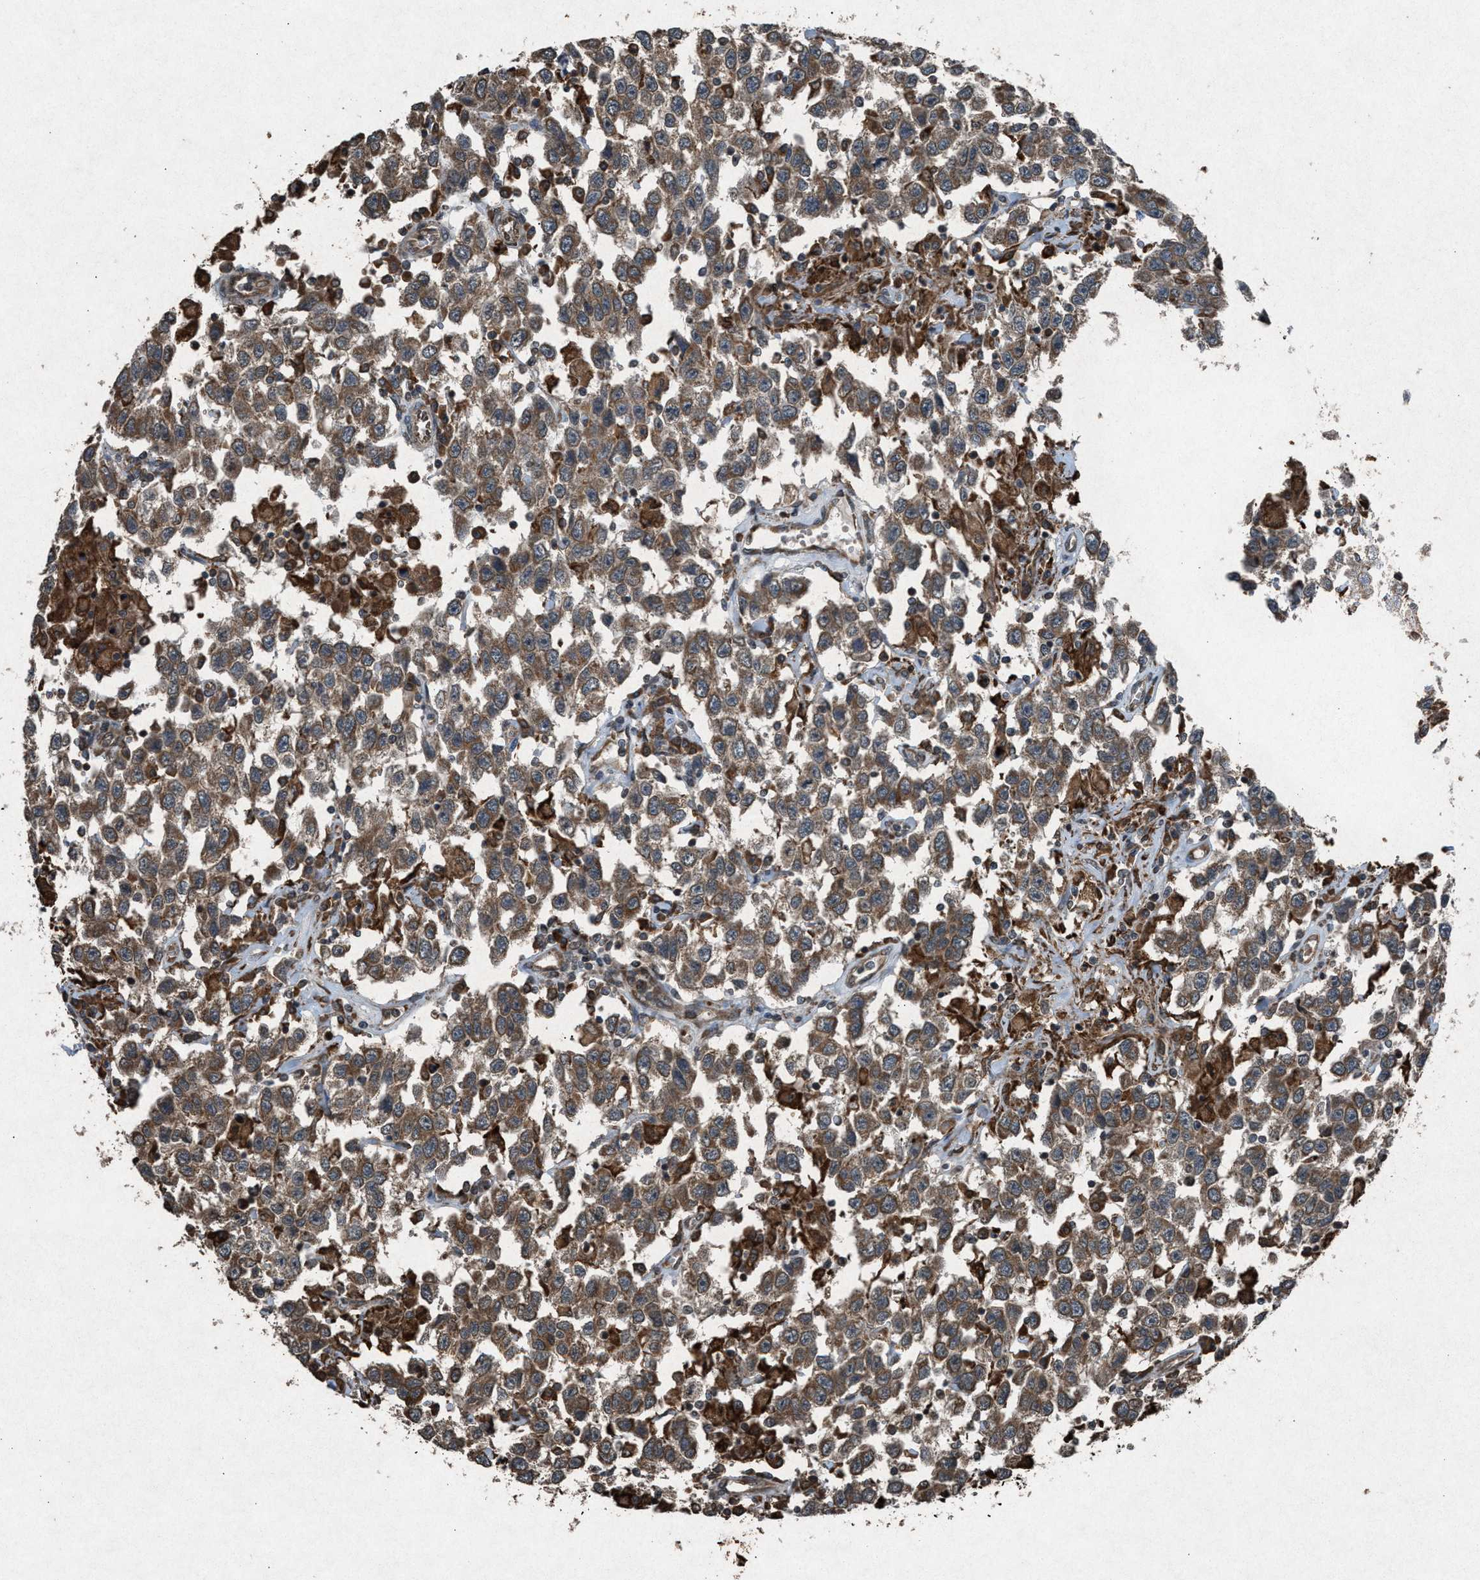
{"staining": {"intensity": "moderate", "quantity": ">75%", "location": "cytoplasmic/membranous"}, "tissue": "testis cancer", "cell_type": "Tumor cells", "image_type": "cancer", "snomed": [{"axis": "morphology", "description": "Seminoma, NOS"}, {"axis": "topography", "description": "Testis"}], "caption": "Testis cancer stained for a protein displays moderate cytoplasmic/membranous positivity in tumor cells. Nuclei are stained in blue.", "gene": "CALR", "patient": {"sex": "male", "age": 41}}